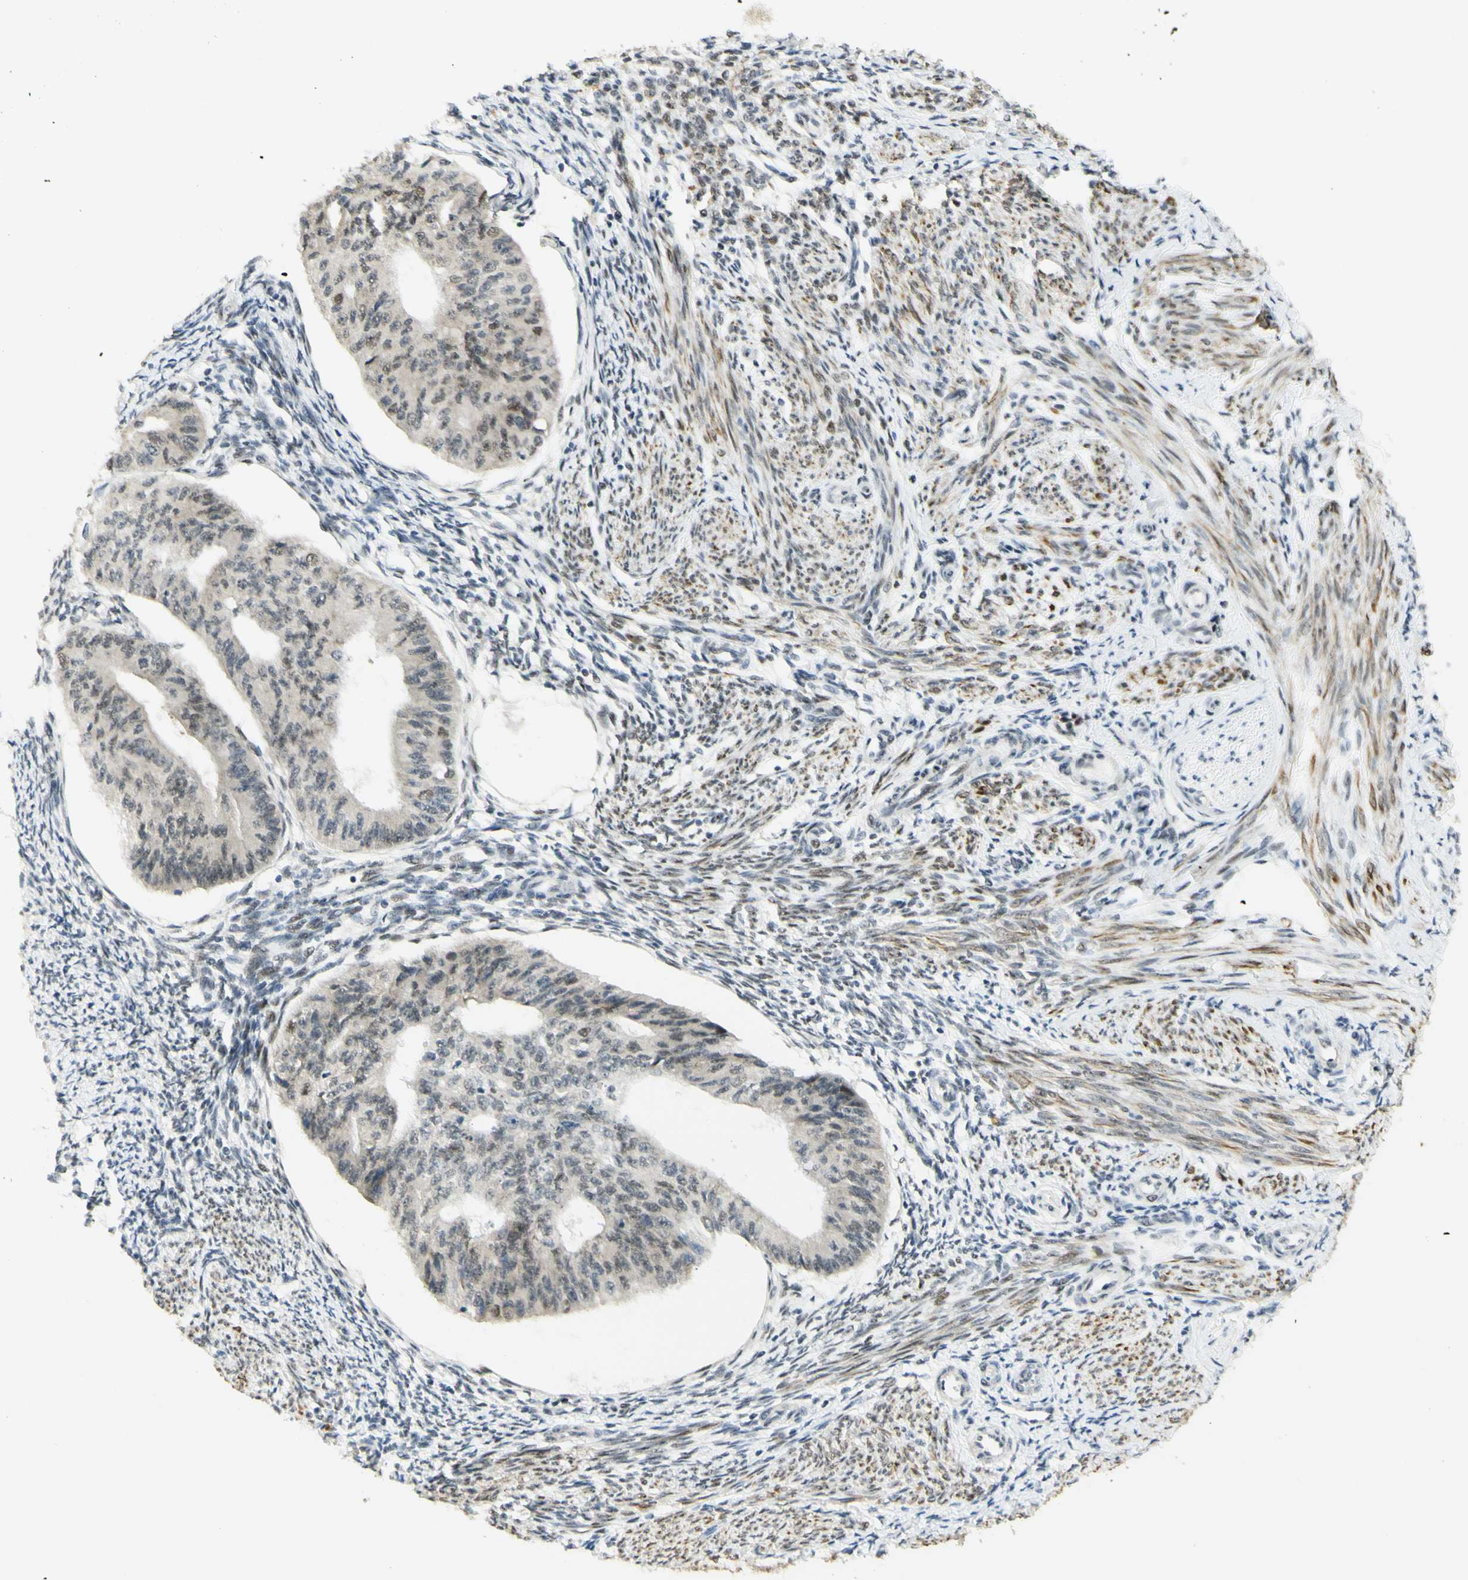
{"staining": {"intensity": "moderate", "quantity": ">75%", "location": "nuclear"}, "tissue": "endometrial cancer", "cell_type": "Tumor cells", "image_type": "cancer", "snomed": [{"axis": "morphology", "description": "Adenocarcinoma, NOS"}, {"axis": "topography", "description": "Endometrium"}], "caption": "Immunohistochemical staining of human adenocarcinoma (endometrial) displays moderate nuclear protein positivity in about >75% of tumor cells.", "gene": "DDX1", "patient": {"sex": "female", "age": 32}}